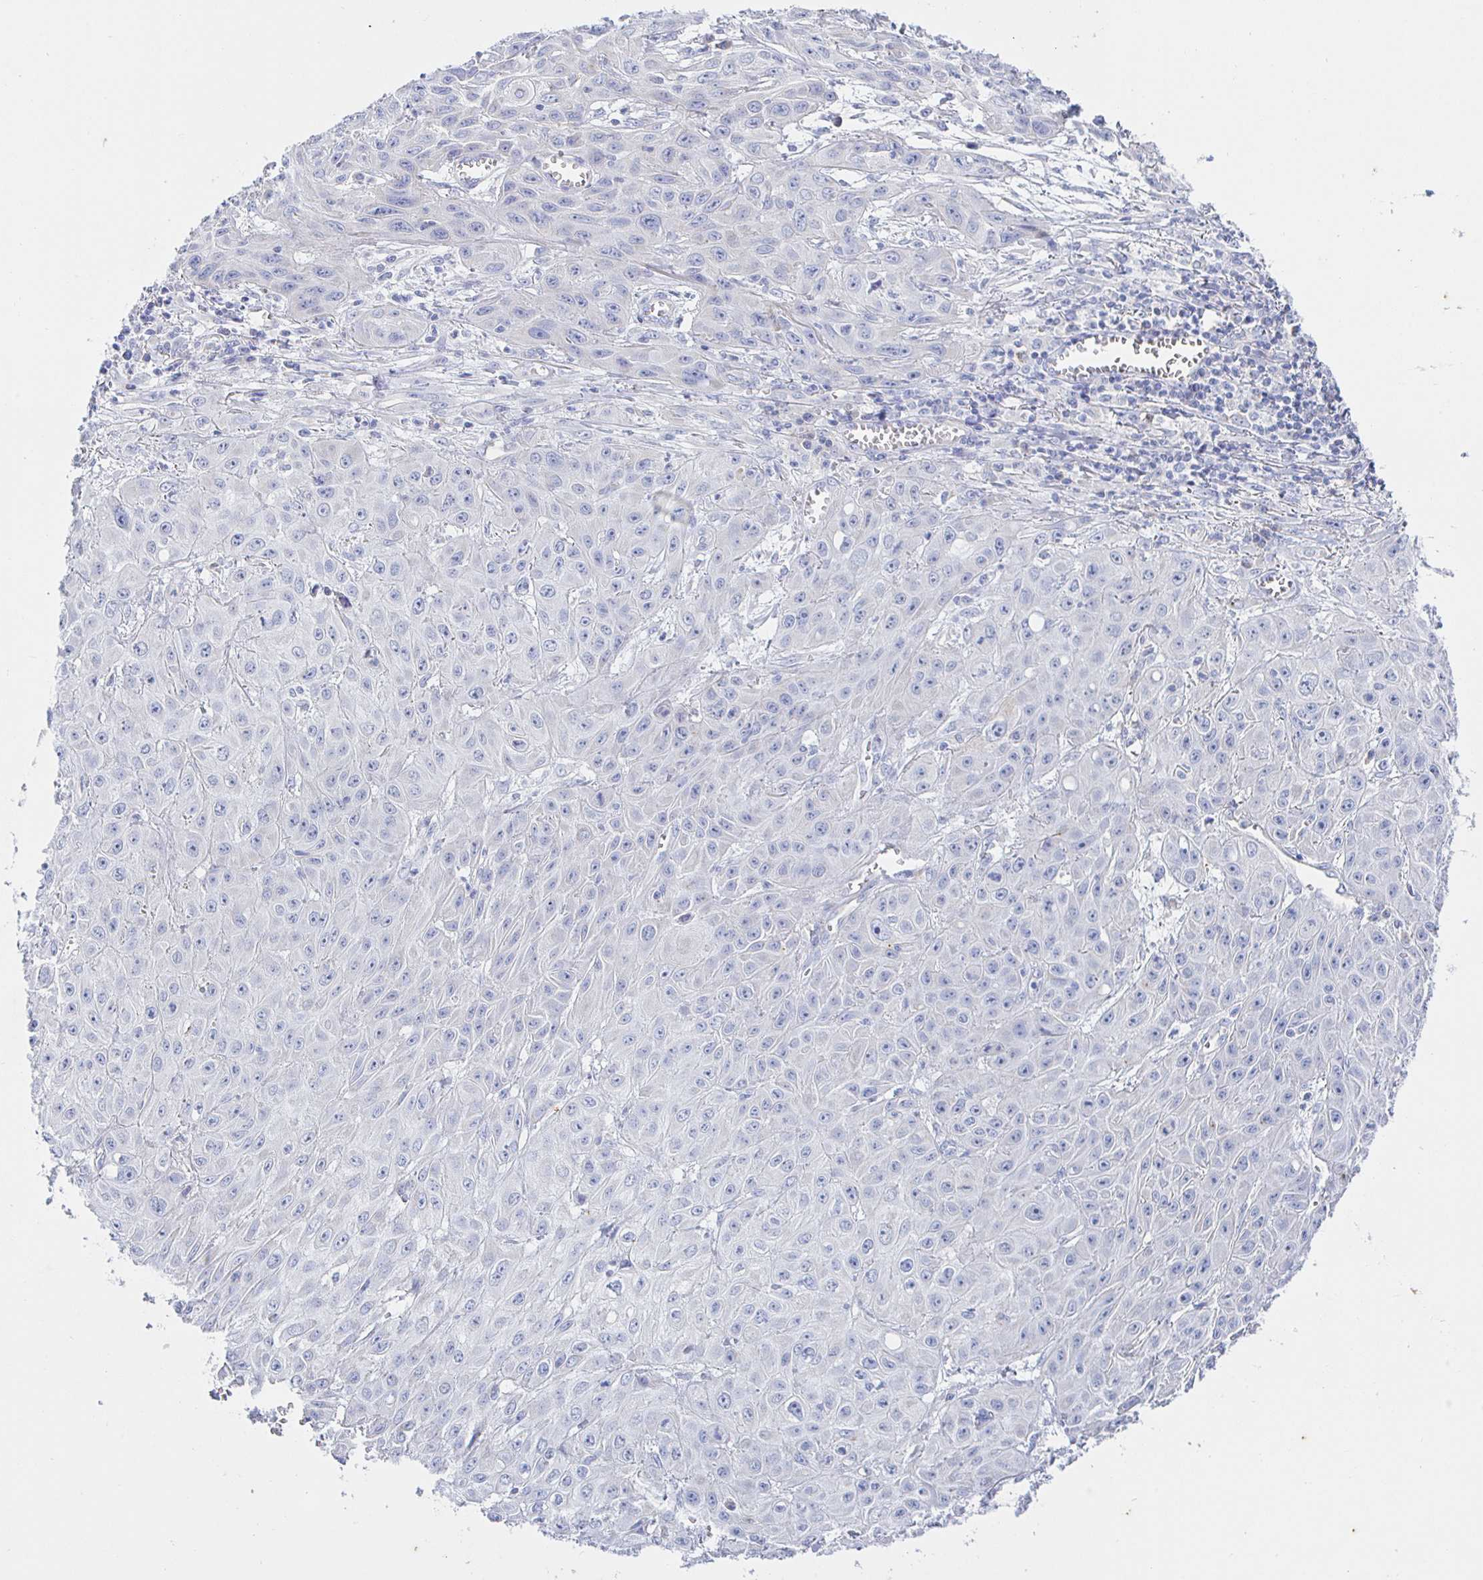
{"staining": {"intensity": "negative", "quantity": "none", "location": "none"}, "tissue": "skin cancer", "cell_type": "Tumor cells", "image_type": "cancer", "snomed": [{"axis": "morphology", "description": "Squamous cell carcinoma, NOS"}, {"axis": "topography", "description": "Skin"}, {"axis": "topography", "description": "Vulva"}], "caption": "Squamous cell carcinoma (skin) was stained to show a protein in brown. There is no significant positivity in tumor cells.", "gene": "SYNGR4", "patient": {"sex": "female", "age": 71}}